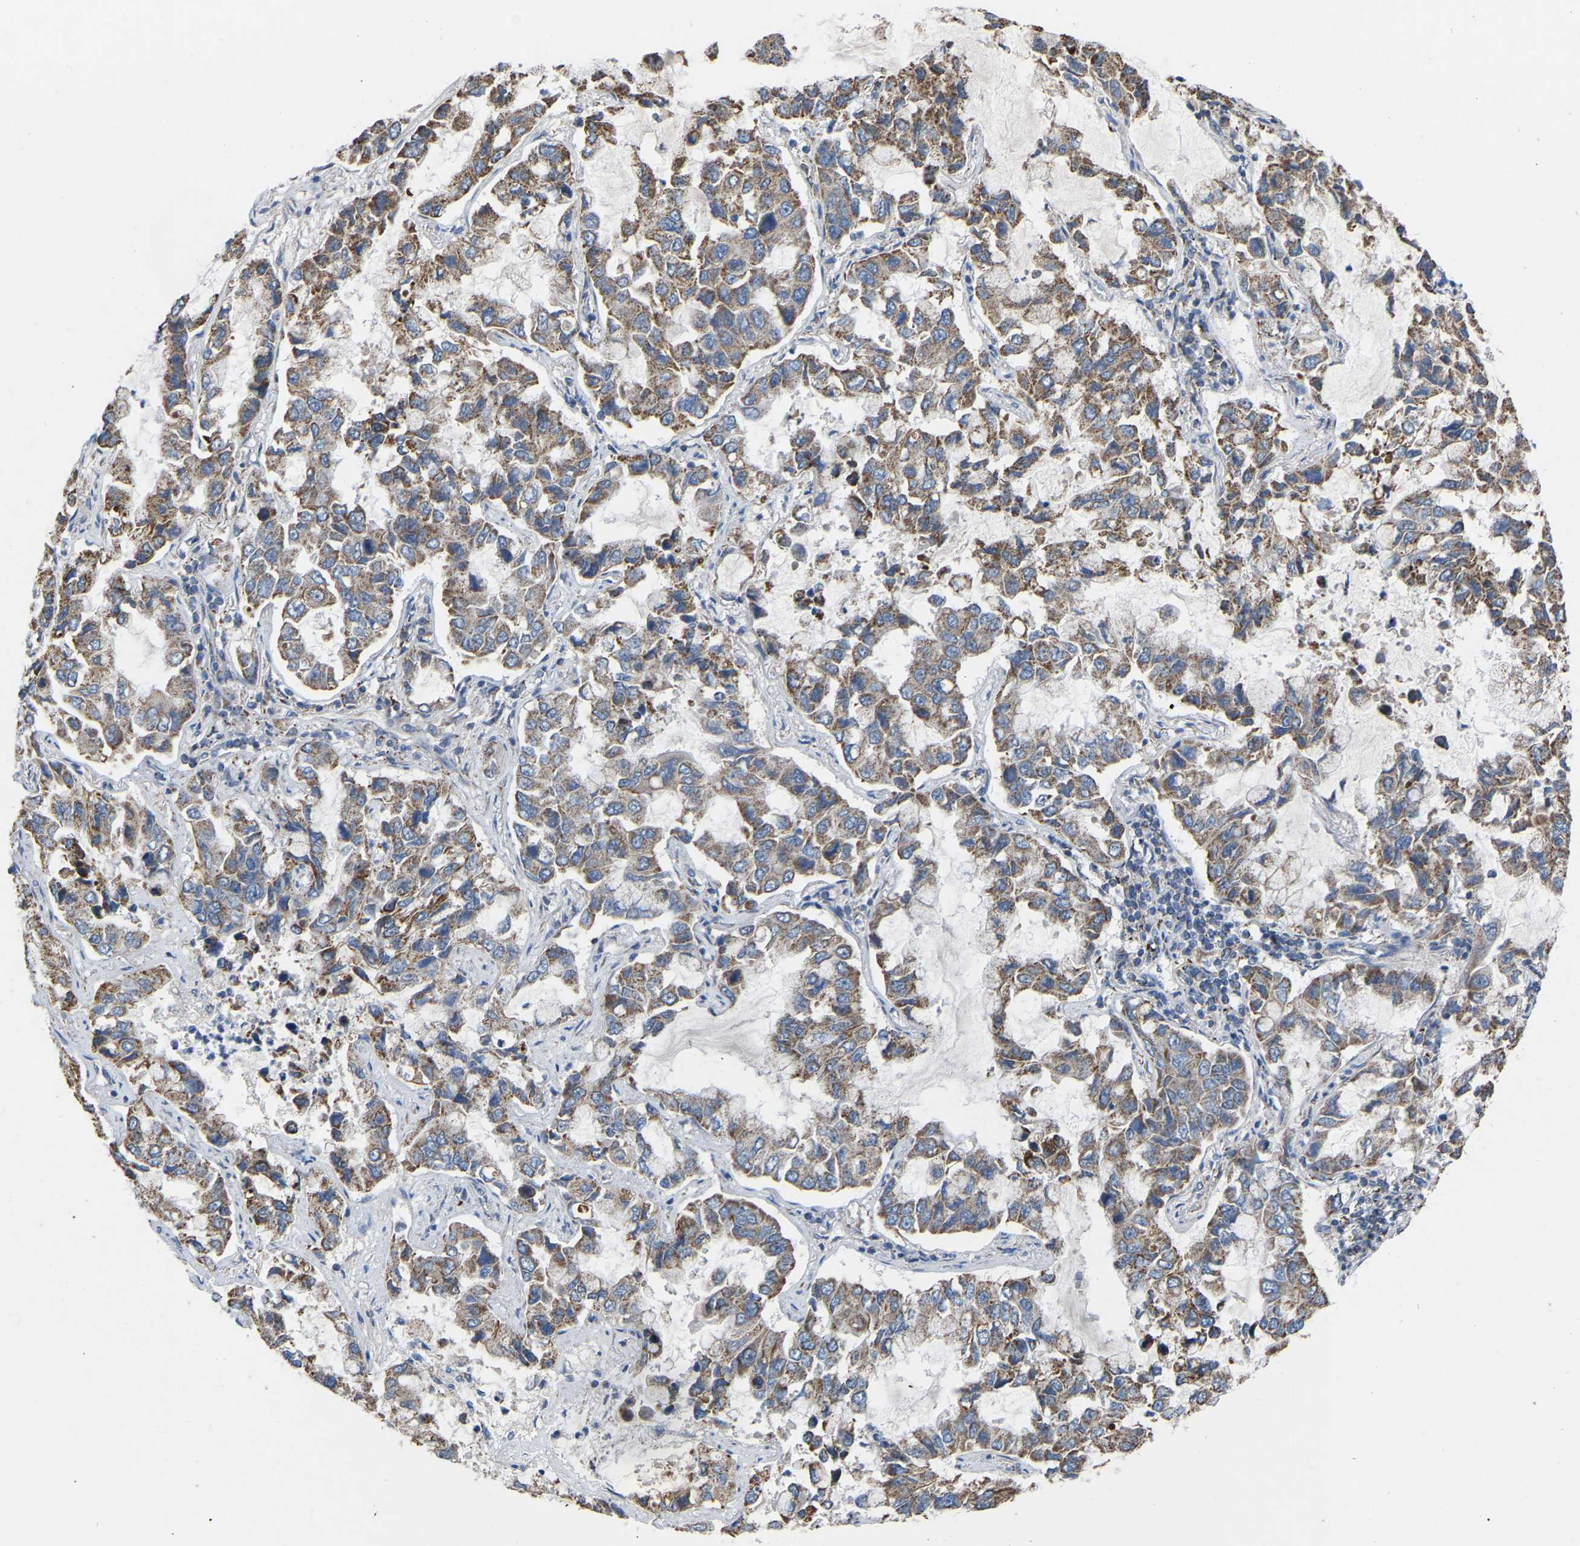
{"staining": {"intensity": "moderate", "quantity": ">75%", "location": "cytoplasmic/membranous"}, "tissue": "lung cancer", "cell_type": "Tumor cells", "image_type": "cancer", "snomed": [{"axis": "morphology", "description": "Adenocarcinoma, NOS"}, {"axis": "topography", "description": "Lung"}], "caption": "Protein staining by immunohistochemistry (IHC) displays moderate cytoplasmic/membranous positivity in about >75% of tumor cells in adenocarcinoma (lung).", "gene": "BCL10", "patient": {"sex": "male", "age": 64}}